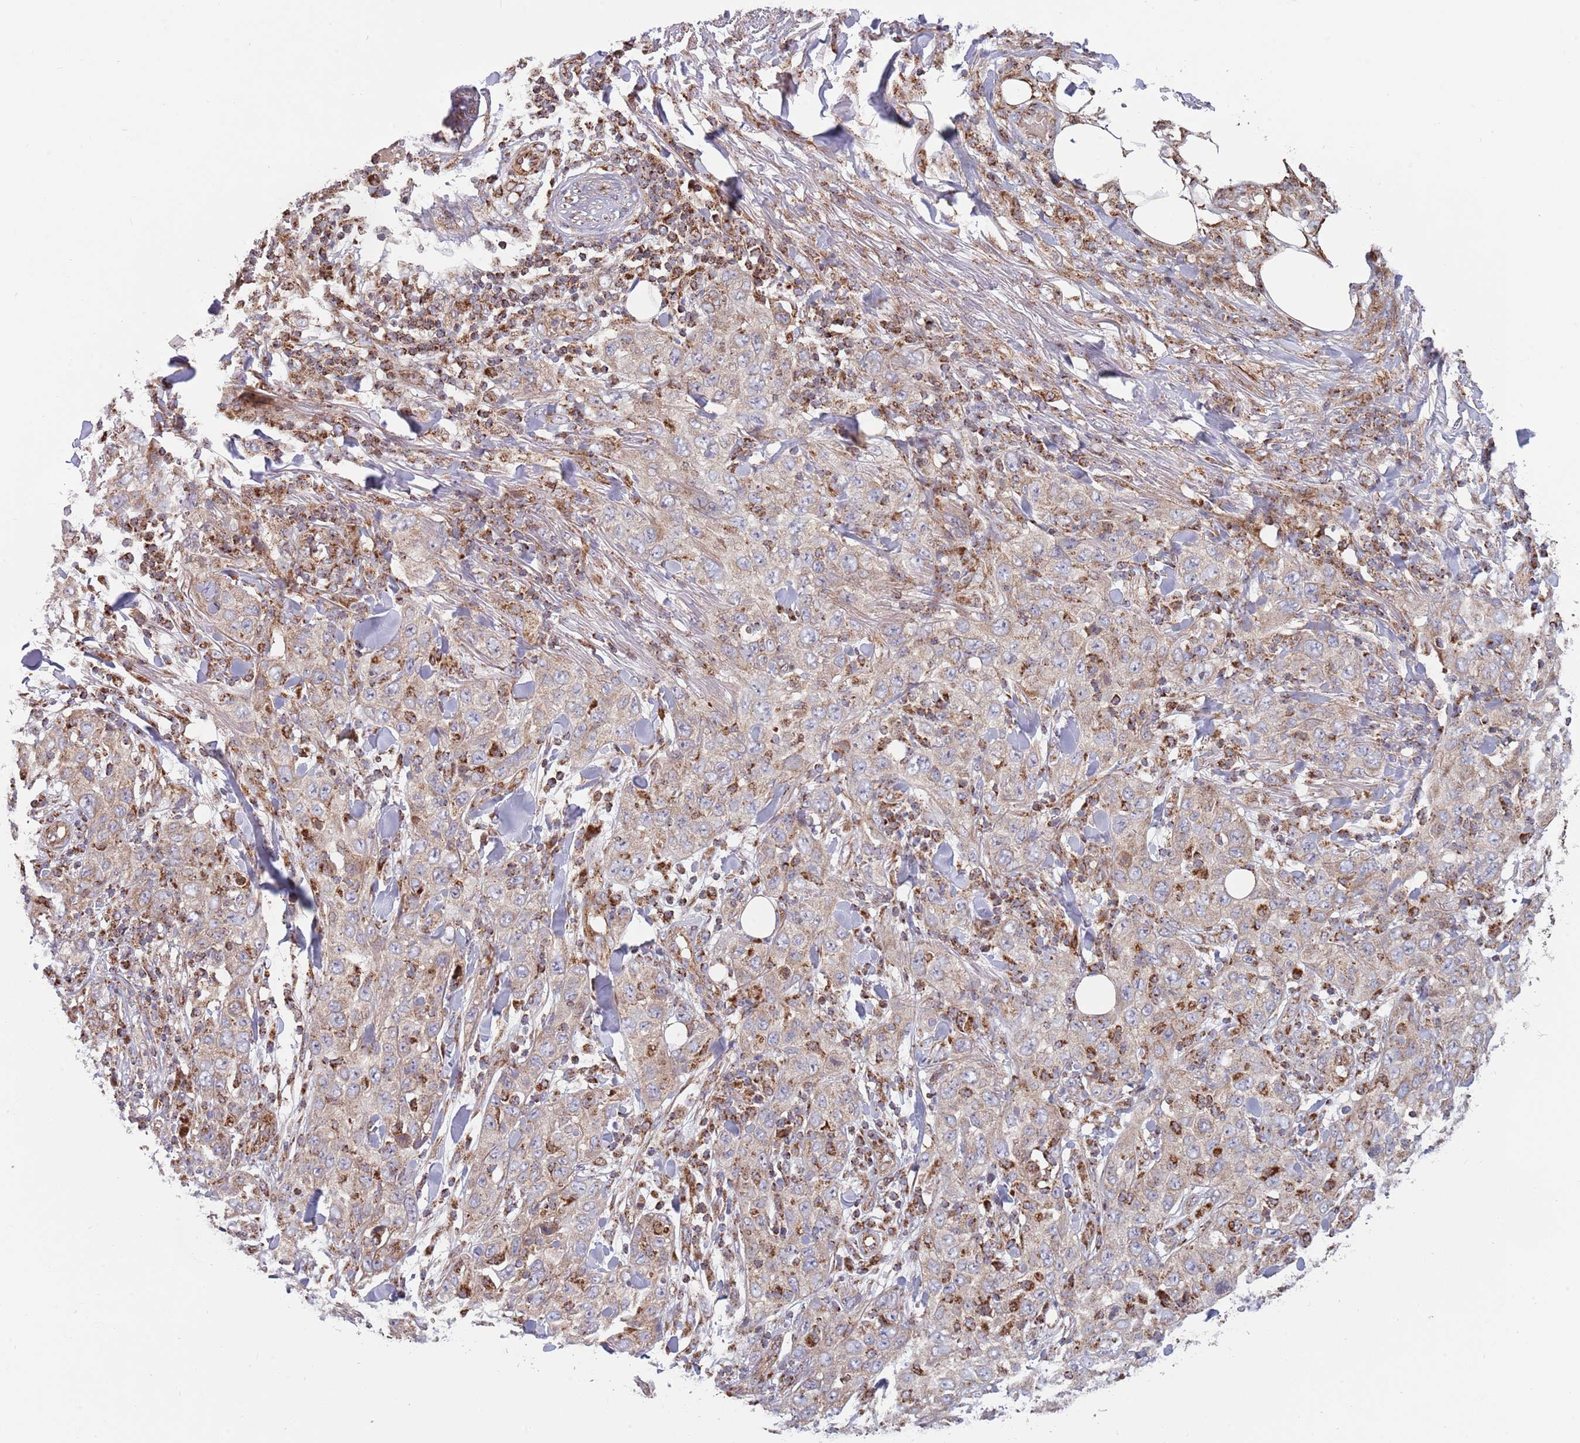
{"staining": {"intensity": "negative", "quantity": "none", "location": "none"}, "tissue": "skin cancer", "cell_type": "Tumor cells", "image_type": "cancer", "snomed": [{"axis": "morphology", "description": "Squamous cell carcinoma, NOS"}, {"axis": "topography", "description": "Skin"}], "caption": "DAB immunohistochemical staining of human skin squamous cell carcinoma reveals no significant expression in tumor cells.", "gene": "ATP5PD", "patient": {"sex": "female", "age": 88}}